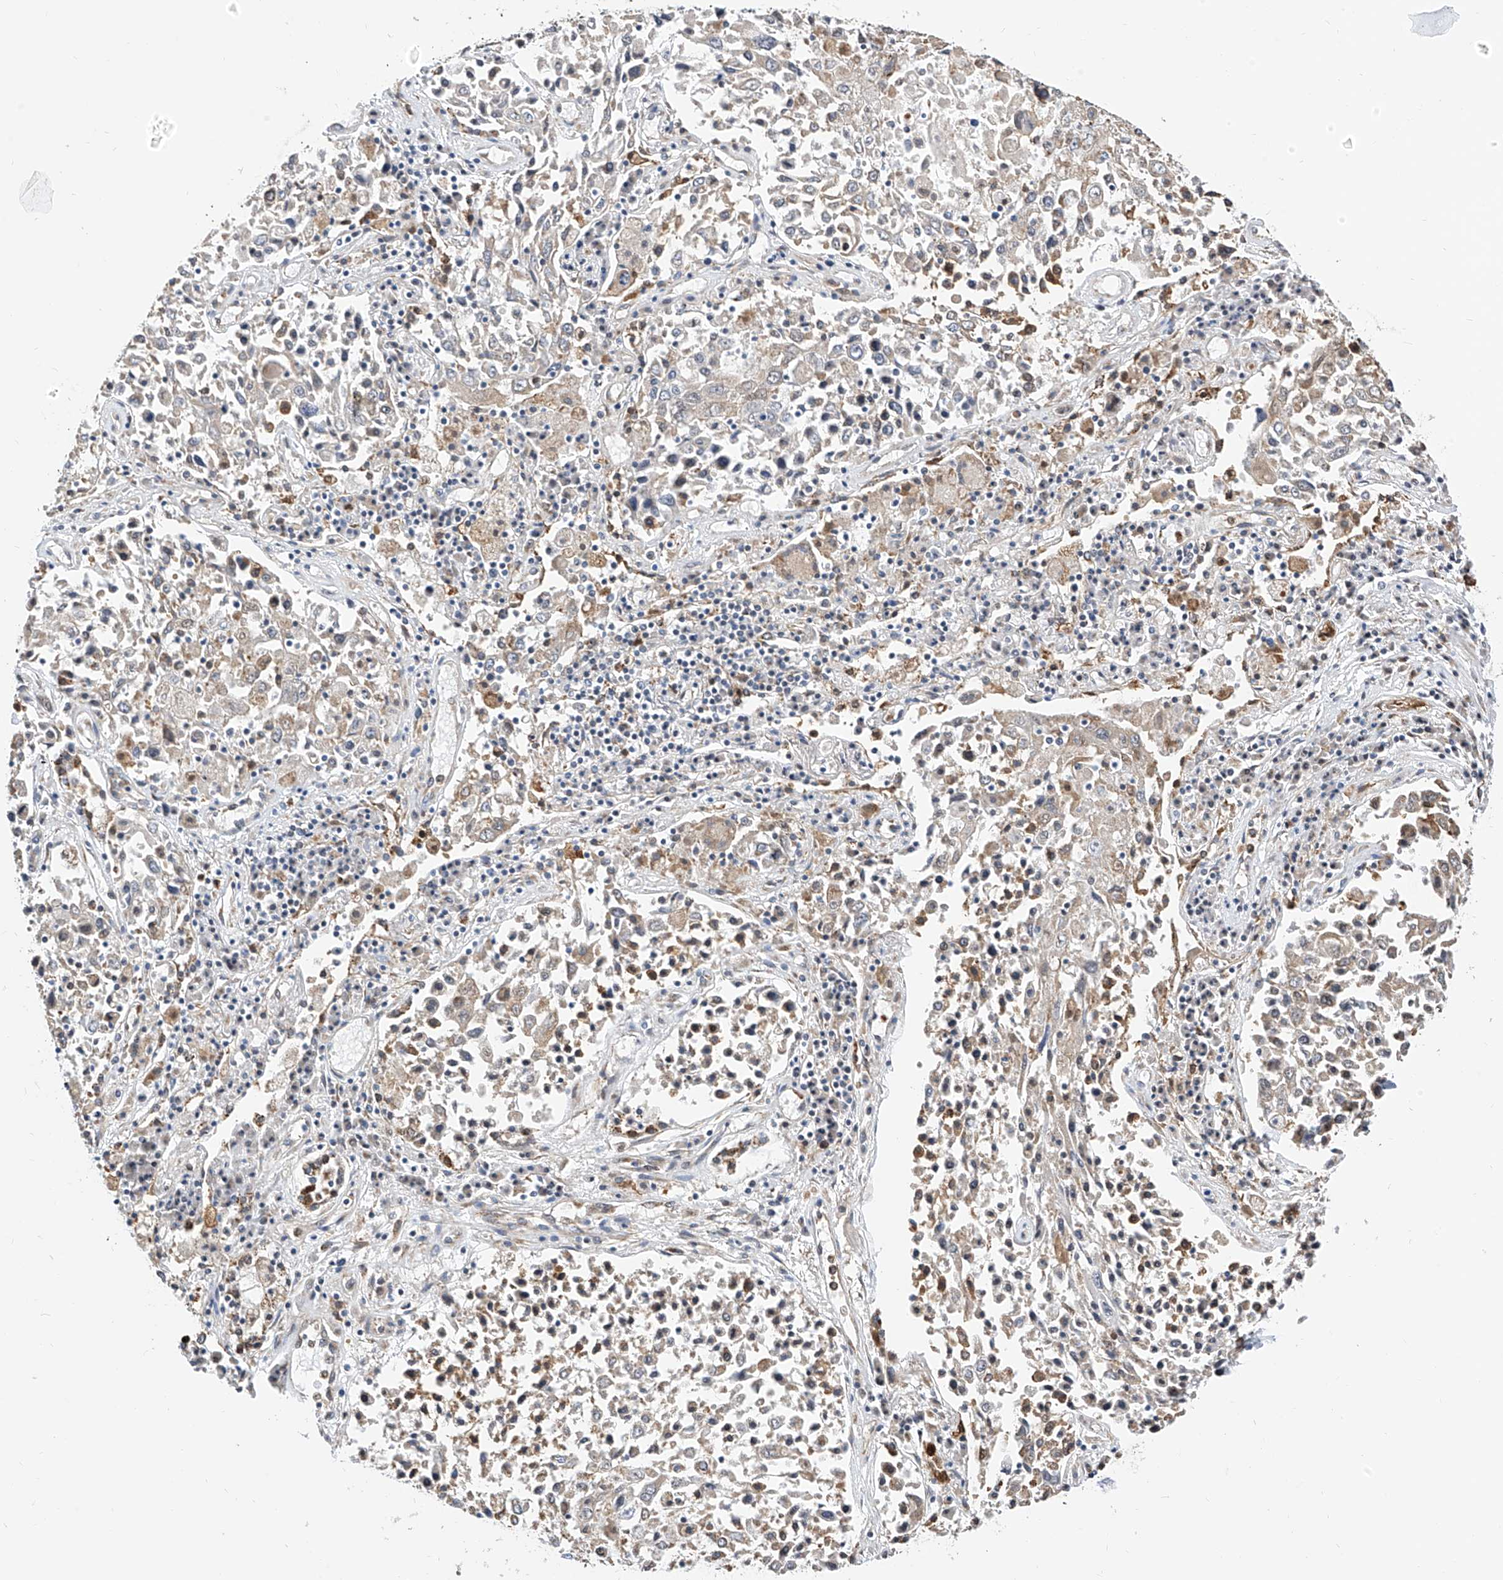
{"staining": {"intensity": "weak", "quantity": "<25%", "location": "cytoplasmic/membranous"}, "tissue": "lung cancer", "cell_type": "Tumor cells", "image_type": "cancer", "snomed": [{"axis": "morphology", "description": "Squamous cell carcinoma, NOS"}, {"axis": "topography", "description": "Lung"}], "caption": "An immunohistochemistry (IHC) image of squamous cell carcinoma (lung) is shown. There is no staining in tumor cells of squamous cell carcinoma (lung). Nuclei are stained in blue.", "gene": "TTLL8", "patient": {"sex": "male", "age": 65}}